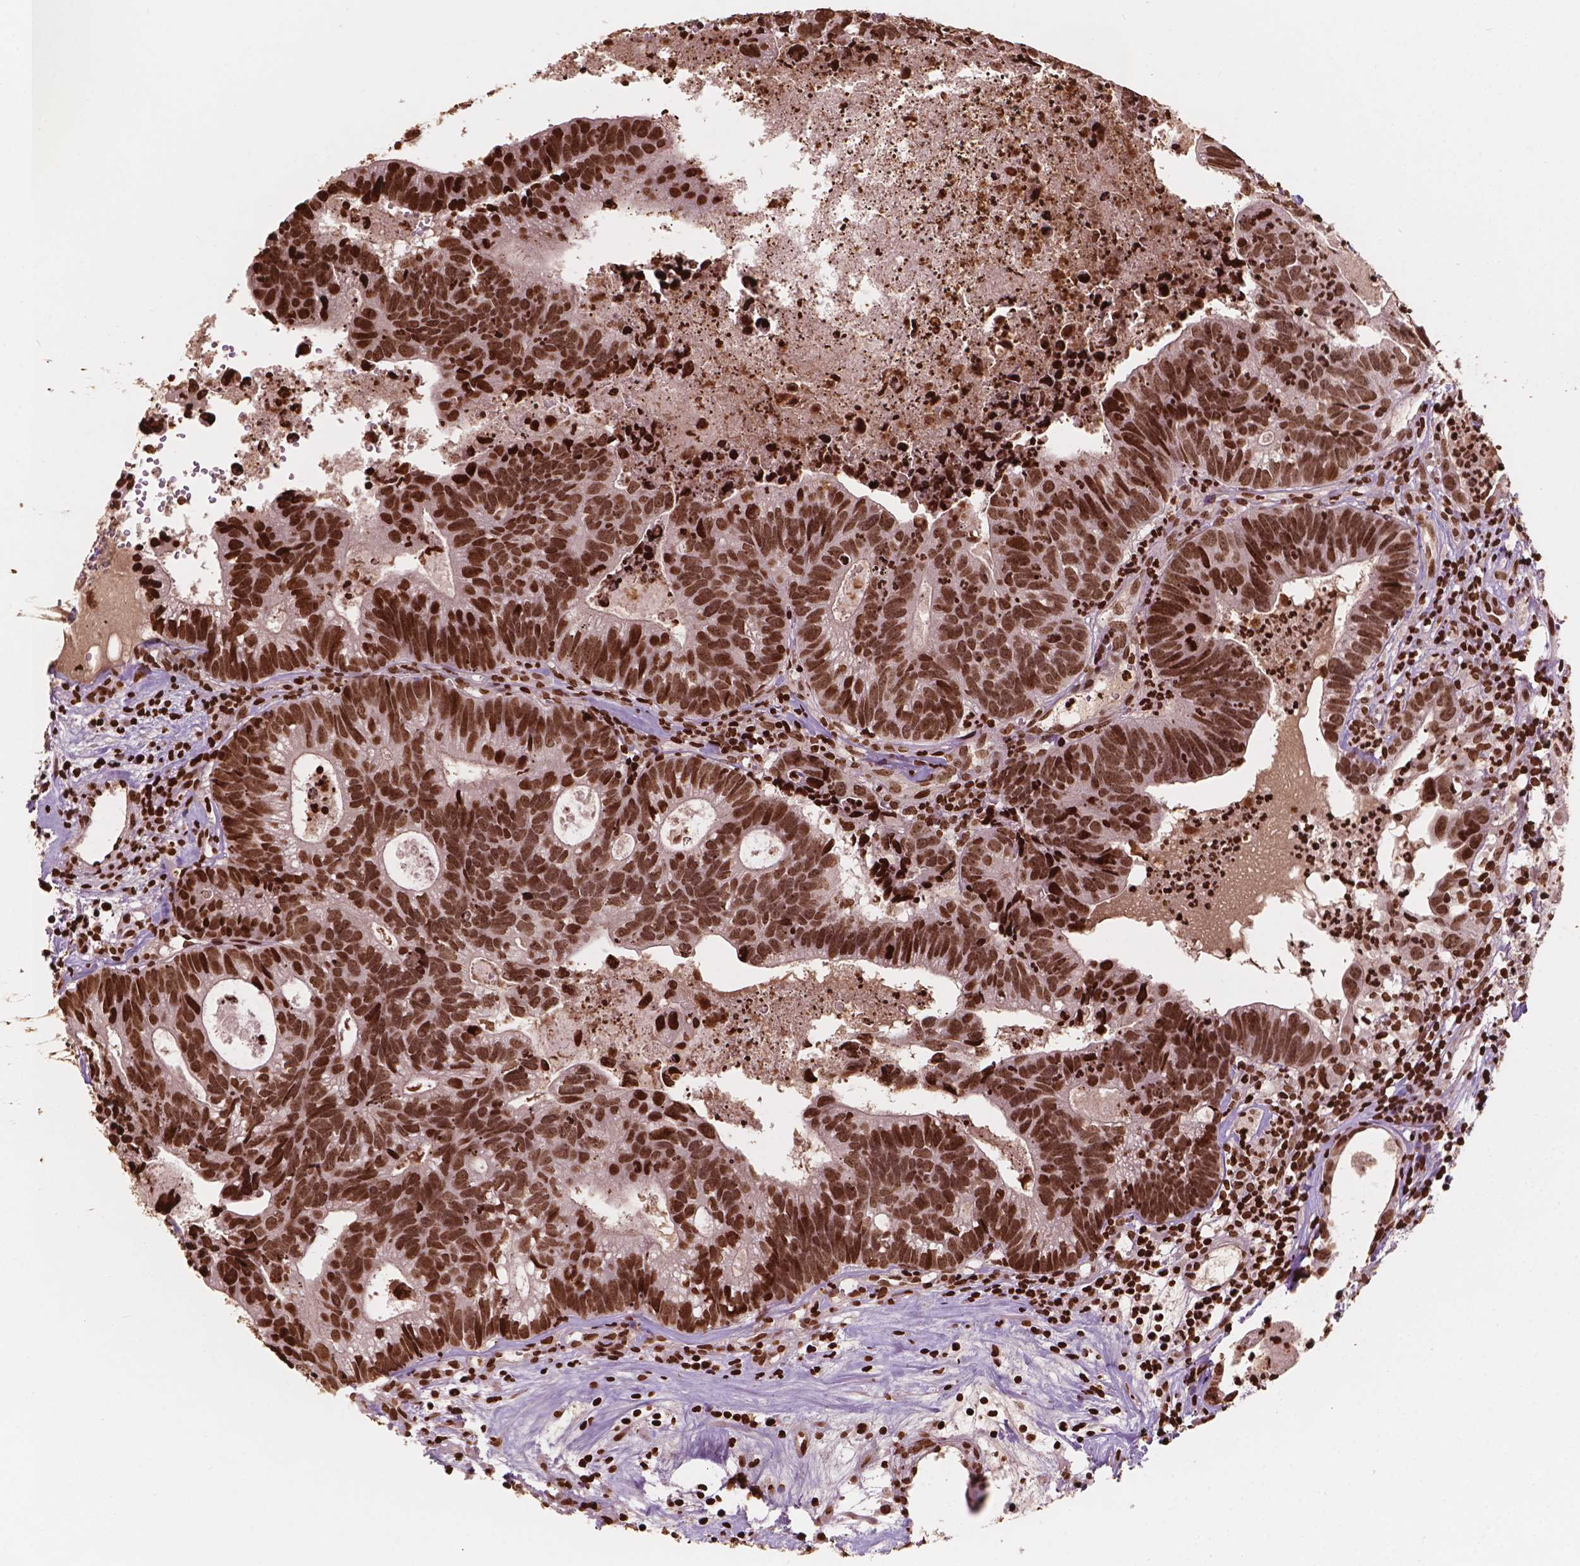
{"staining": {"intensity": "strong", "quantity": ">75%", "location": "nuclear"}, "tissue": "head and neck cancer", "cell_type": "Tumor cells", "image_type": "cancer", "snomed": [{"axis": "morphology", "description": "Adenocarcinoma, NOS"}, {"axis": "topography", "description": "Head-Neck"}], "caption": "The photomicrograph exhibits immunohistochemical staining of head and neck adenocarcinoma. There is strong nuclear expression is appreciated in approximately >75% of tumor cells. (DAB IHC, brown staining for protein, blue staining for nuclei).", "gene": "H3C7", "patient": {"sex": "male", "age": 62}}